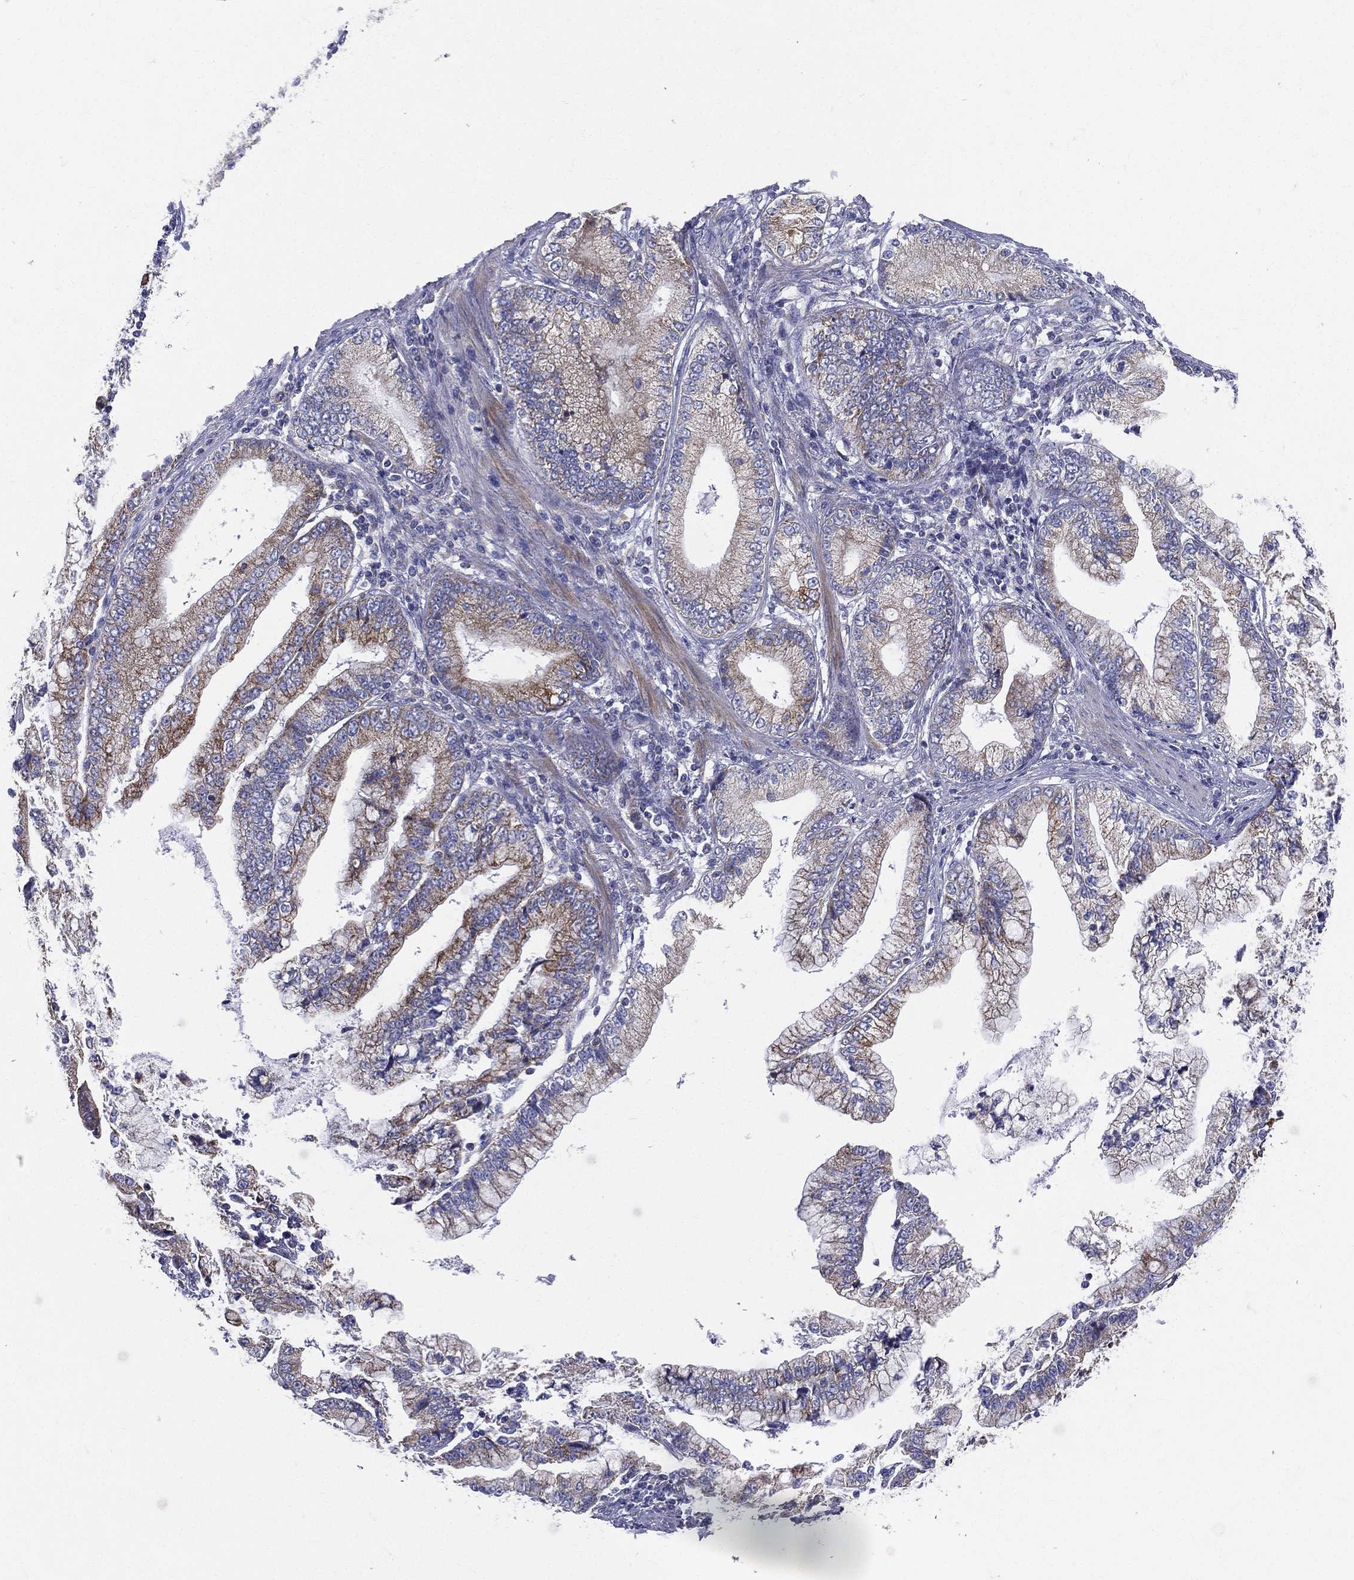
{"staining": {"intensity": "strong", "quantity": "25%-75%", "location": "cytoplasmic/membranous"}, "tissue": "stomach cancer", "cell_type": "Tumor cells", "image_type": "cancer", "snomed": [{"axis": "morphology", "description": "Adenocarcinoma, NOS"}, {"axis": "topography", "description": "Stomach, upper"}], "caption": "Human adenocarcinoma (stomach) stained with a protein marker exhibits strong staining in tumor cells.", "gene": "PWWP3A", "patient": {"sex": "female", "age": 74}}